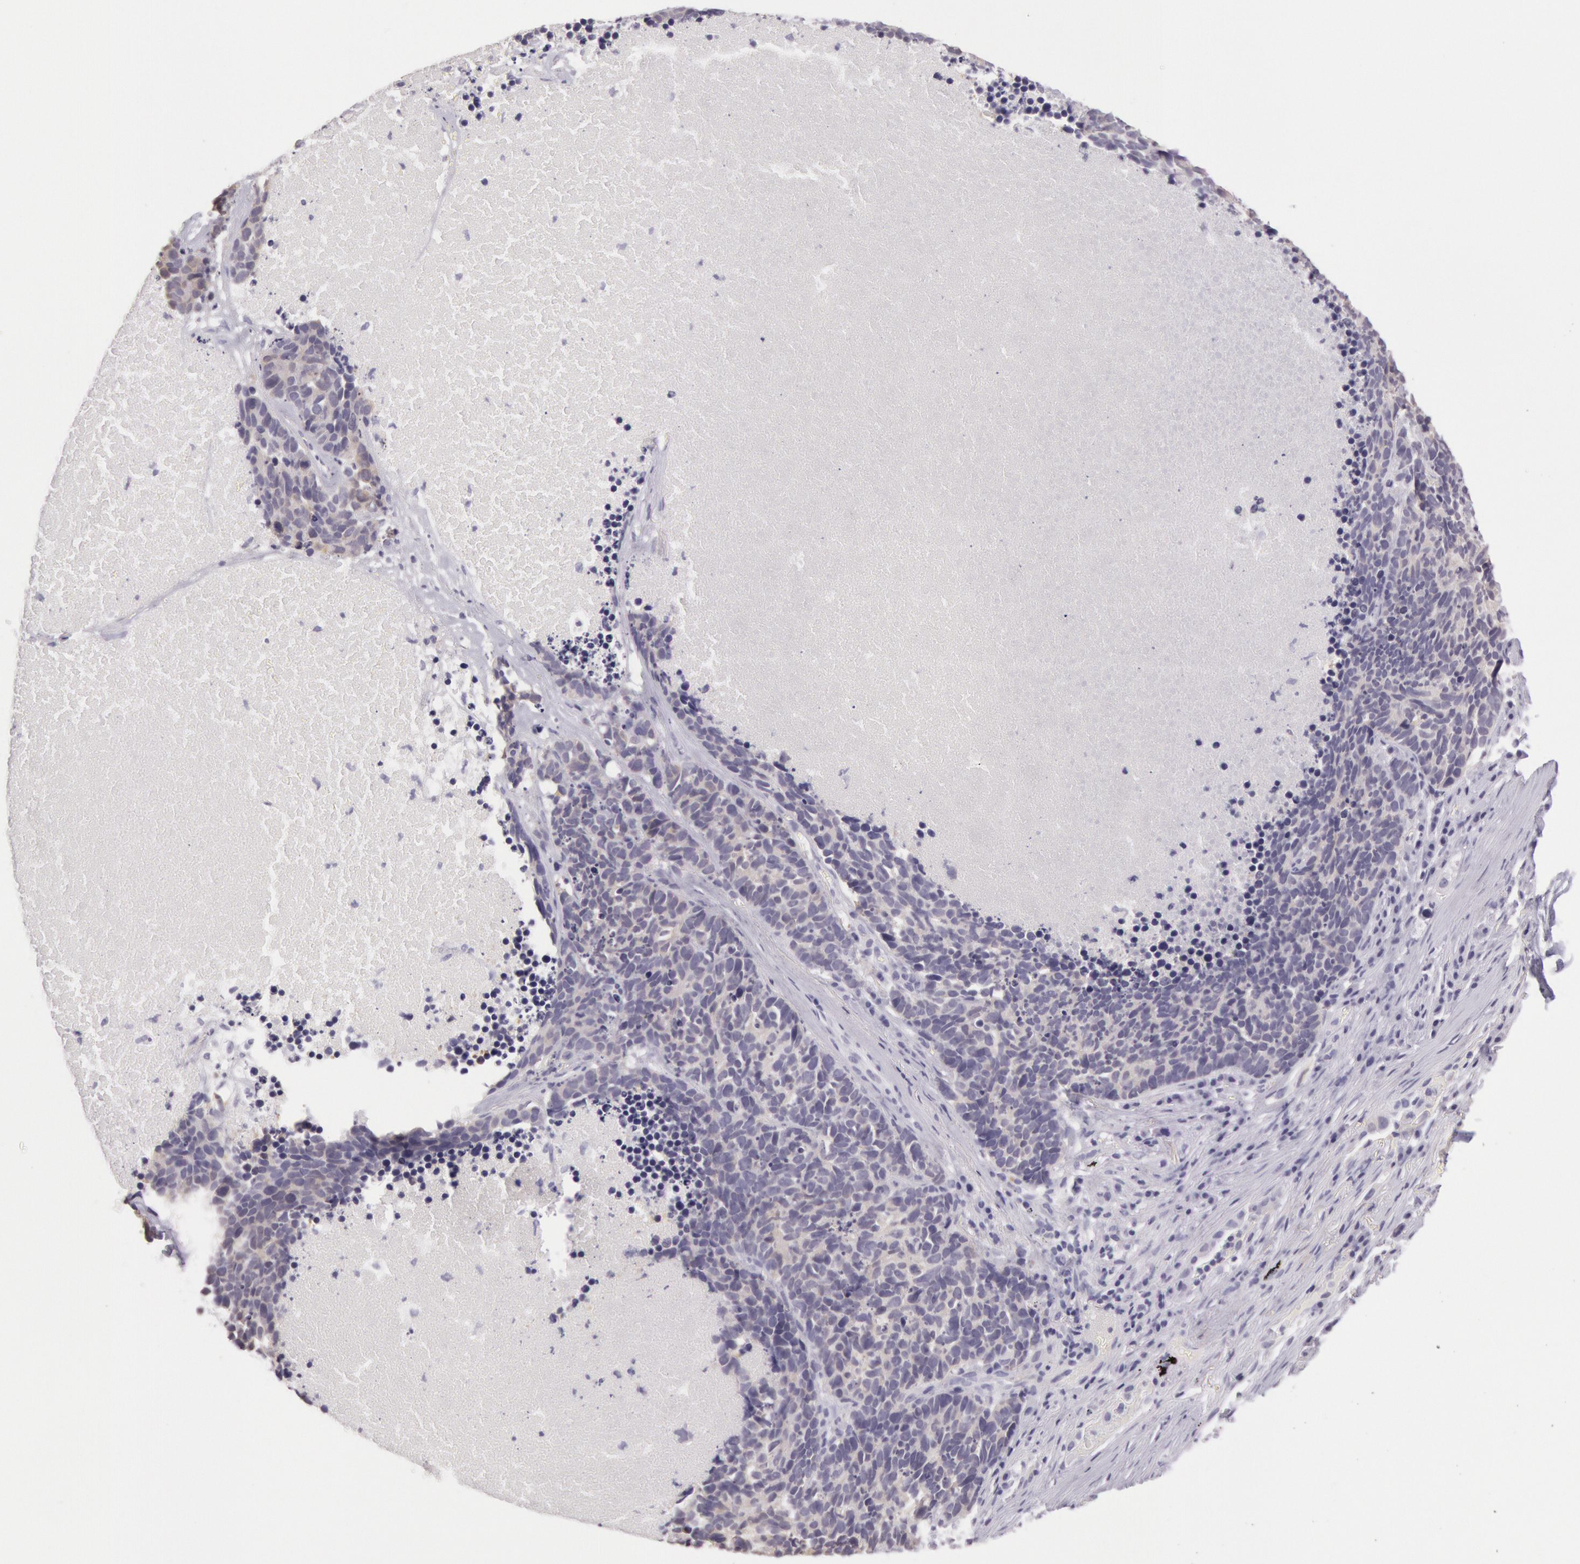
{"staining": {"intensity": "negative", "quantity": "none", "location": "none"}, "tissue": "lung cancer", "cell_type": "Tumor cells", "image_type": "cancer", "snomed": [{"axis": "morphology", "description": "Neoplasm, malignant, NOS"}, {"axis": "topography", "description": "Lung"}], "caption": "Protein analysis of lung cancer demonstrates no significant staining in tumor cells. (DAB IHC, high magnification).", "gene": "CKB", "patient": {"sex": "female", "age": 75}}